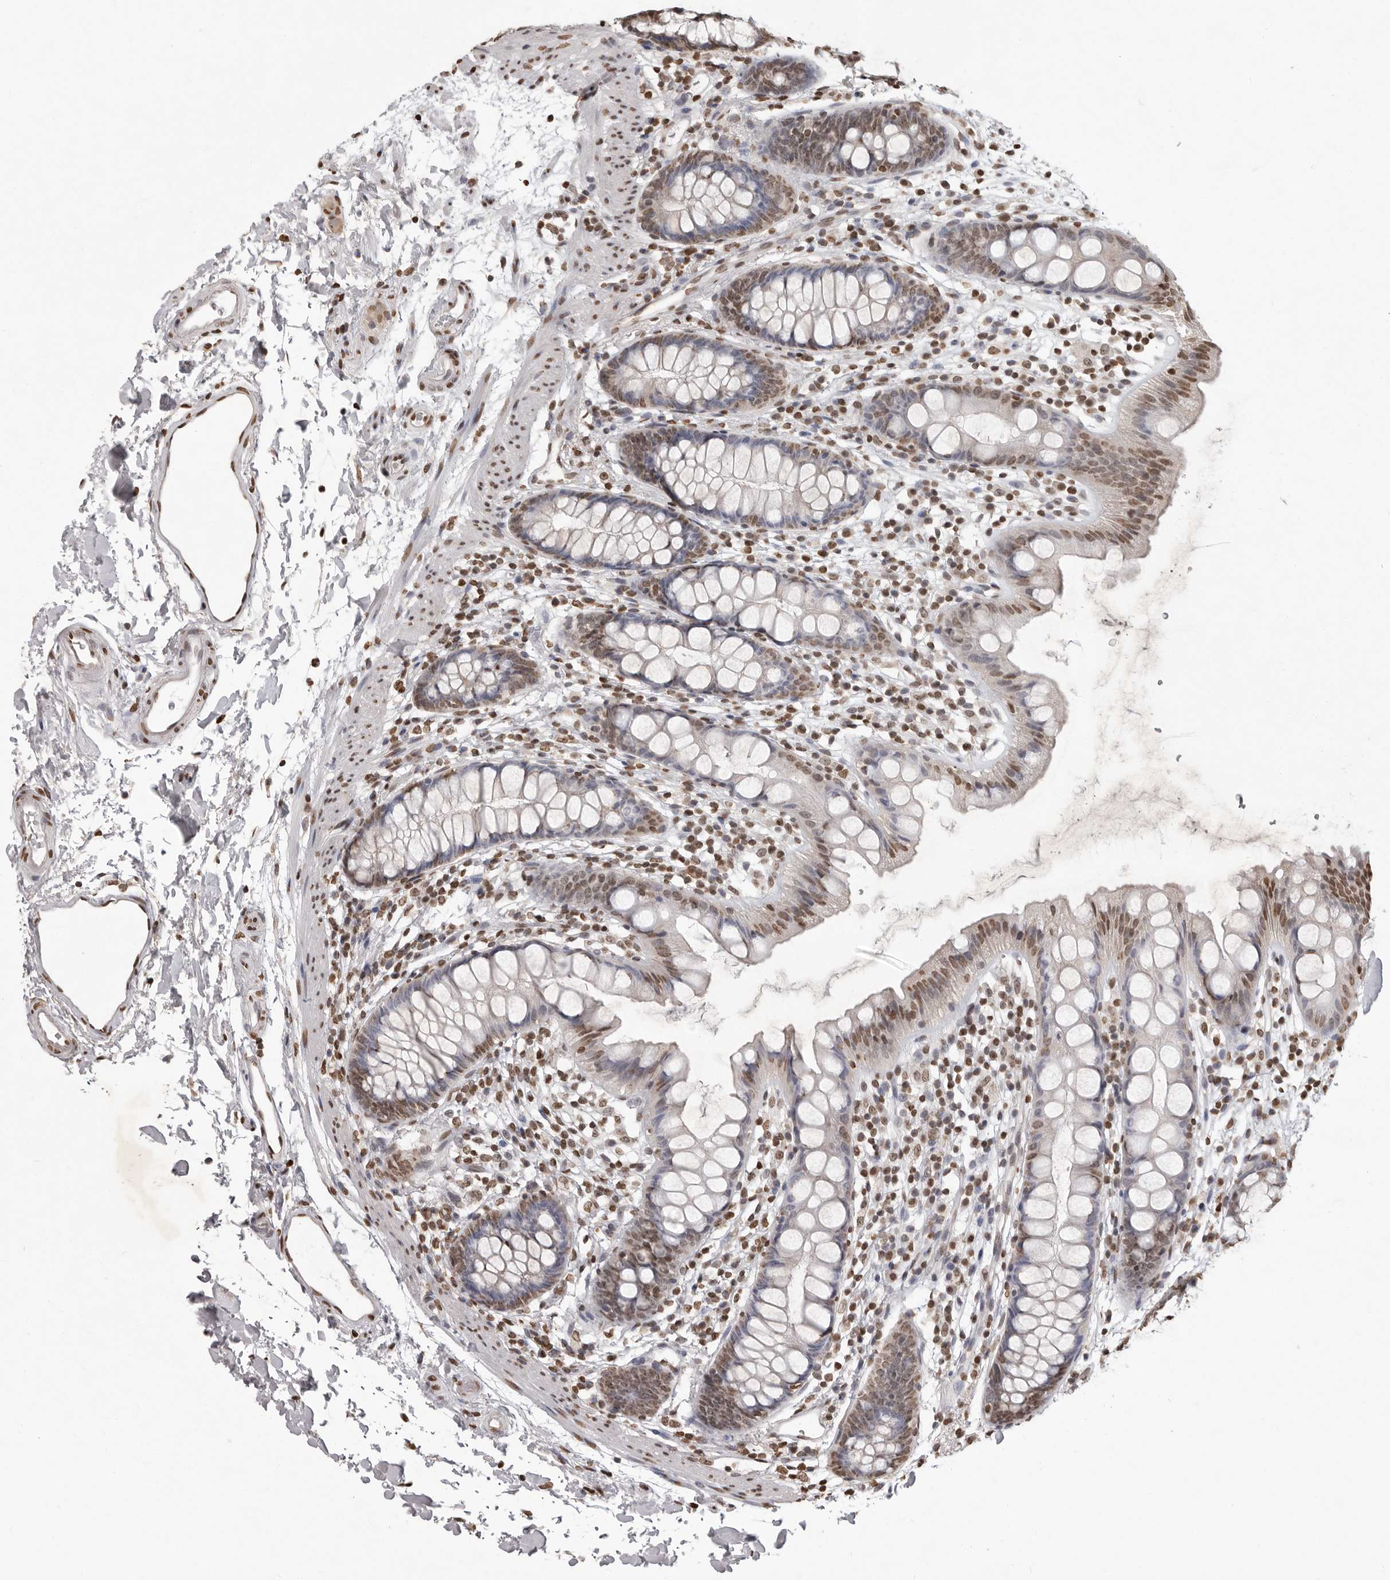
{"staining": {"intensity": "moderate", "quantity": "25%-75%", "location": "nuclear"}, "tissue": "rectum", "cell_type": "Glandular cells", "image_type": "normal", "snomed": [{"axis": "morphology", "description": "Normal tissue, NOS"}, {"axis": "topography", "description": "Rectum"}], "caption": "This histopathology image shows immunohistochemistry (IHC) staining of normal rectum, with medium moderate nuclear positivity in about 25%-75% of glandular cells.", "gene": "WDR45", "patient": {"sex": "female", "age": 65}}